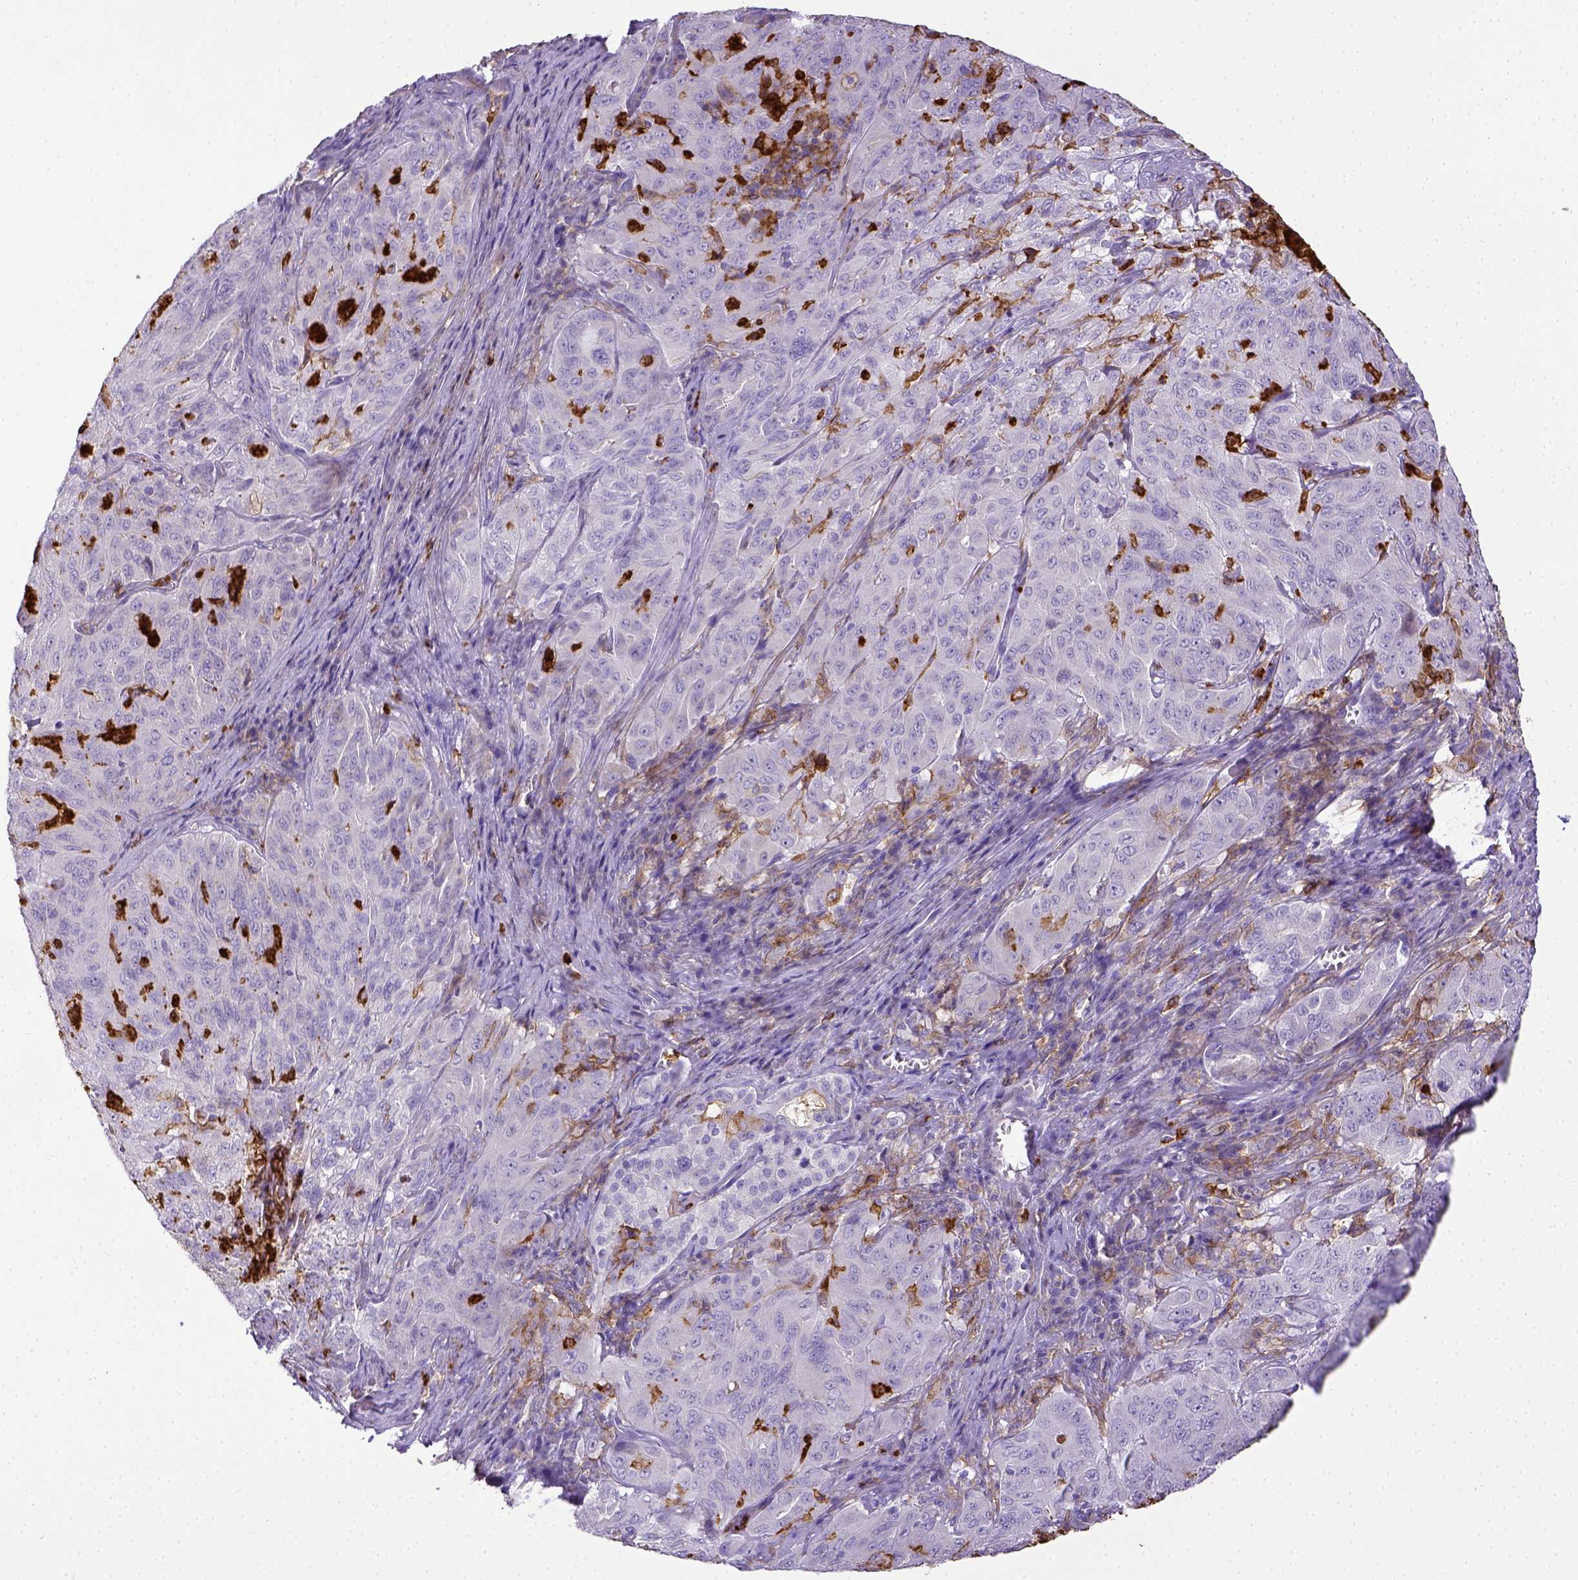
{"staining": {"intensity": "negative", "quantity": "none", "location": "none"}, "tissue": "pancreatic cancer", "cell_type": "Tumor cells", "image_type": "cancer", "snomed": [{"axis": "morphology", "description": "Adenocarcinoma, NOS"}, {"axis": "topography", "description": "Pancreas"}], "caption": "DAB (3,3'-diaminobenzidine) immunohistochemical staining of human adenocarcinoma (pancreatic) displays no significant staining in tumor cells.", "gene": "ITGAM", "patient": {"sex": "male", "age": 63}}